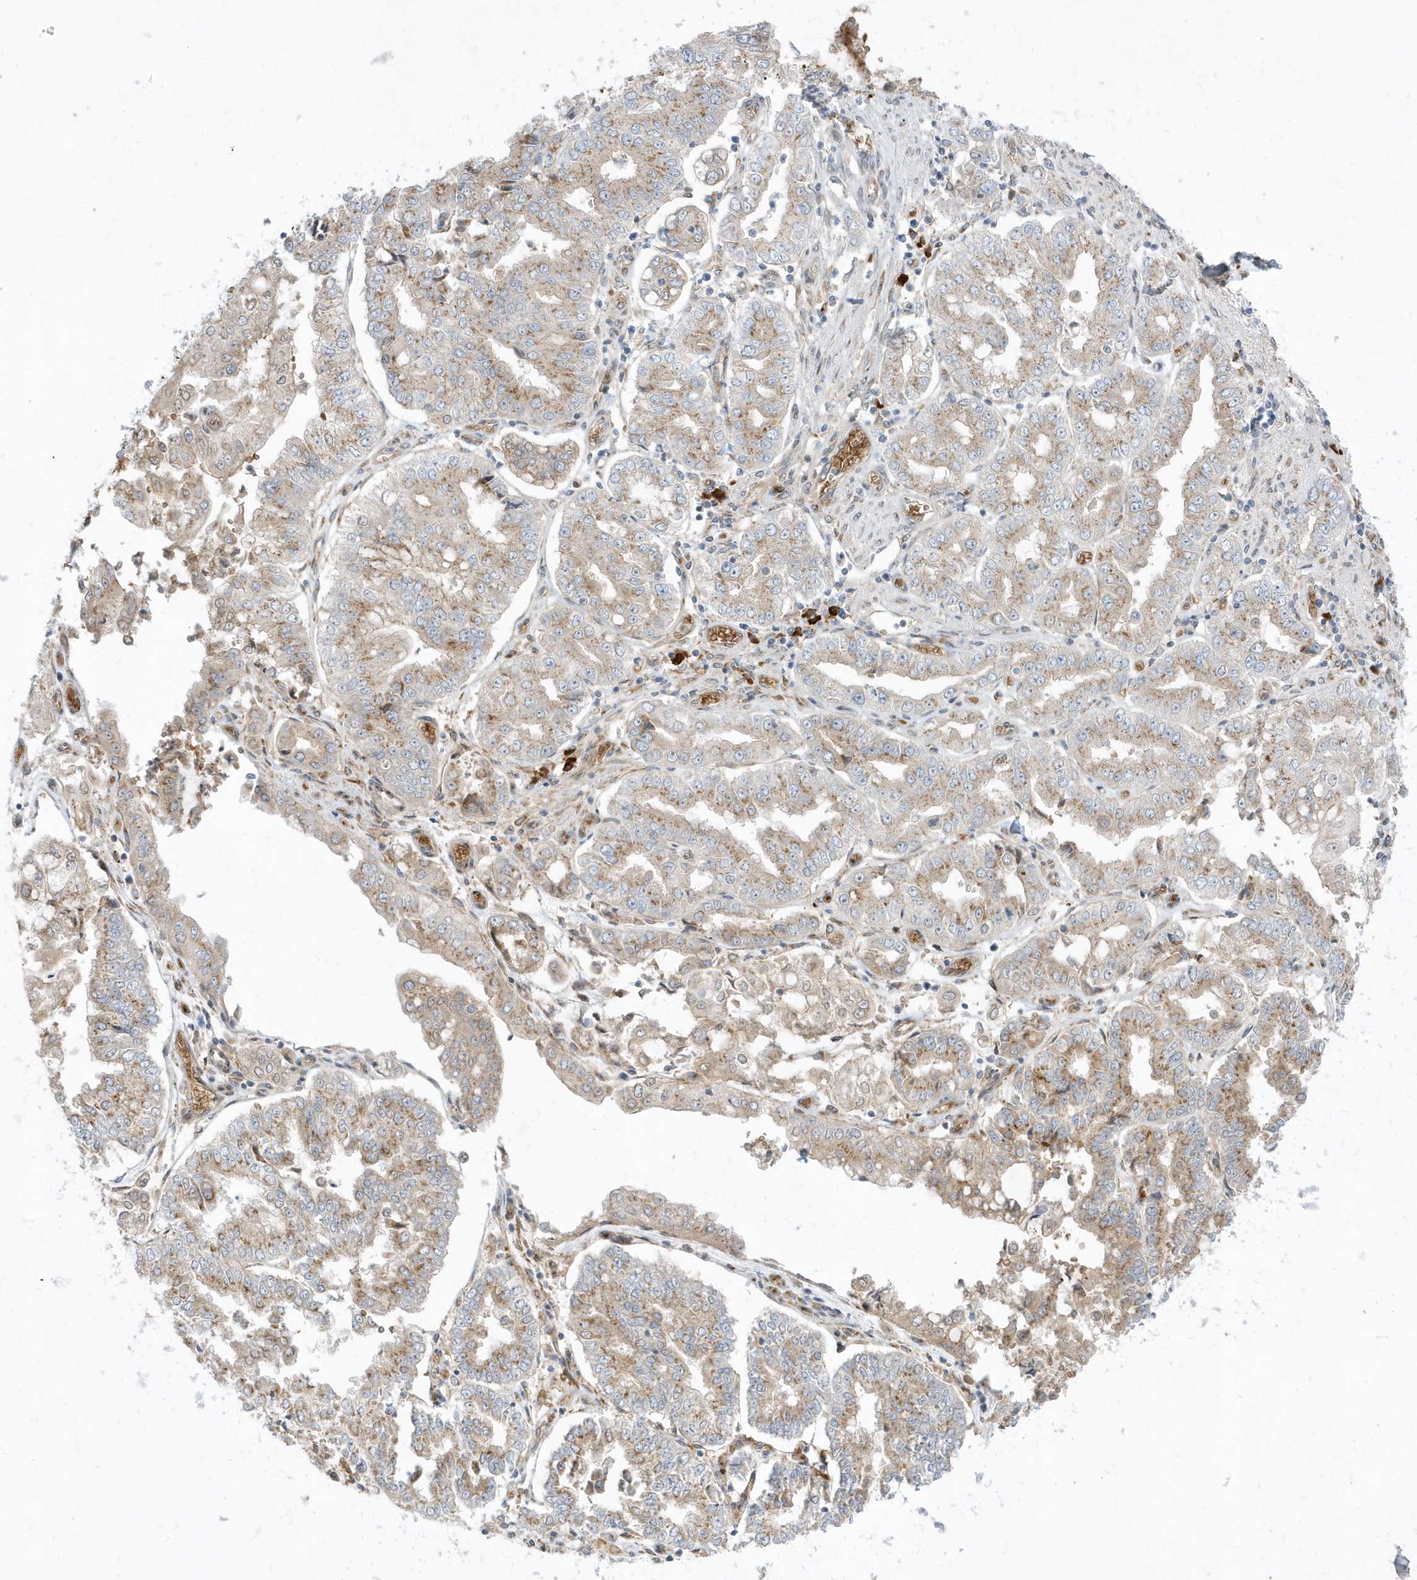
{"staining": {"intensity": "moderate", "quantity": "25%-75%", "location": "cytoplasmic/membranous"}, "tissue": "stomach cancer", "cell_type": "Tumor cells", "image_type": "cancer", "snomed": [{"axis": "morphology", "description": "Adenocarcinoma, NOS"}, {"axis": "topography", "description": "Stomach"}], "caption": "A brown stain highlights moderate cytoplasmic/membranous expression of a protein in stomach adenocarcinoma tumor cells.", "gene": "RPP40", "patient": {"sex": "male", "age": 76}}